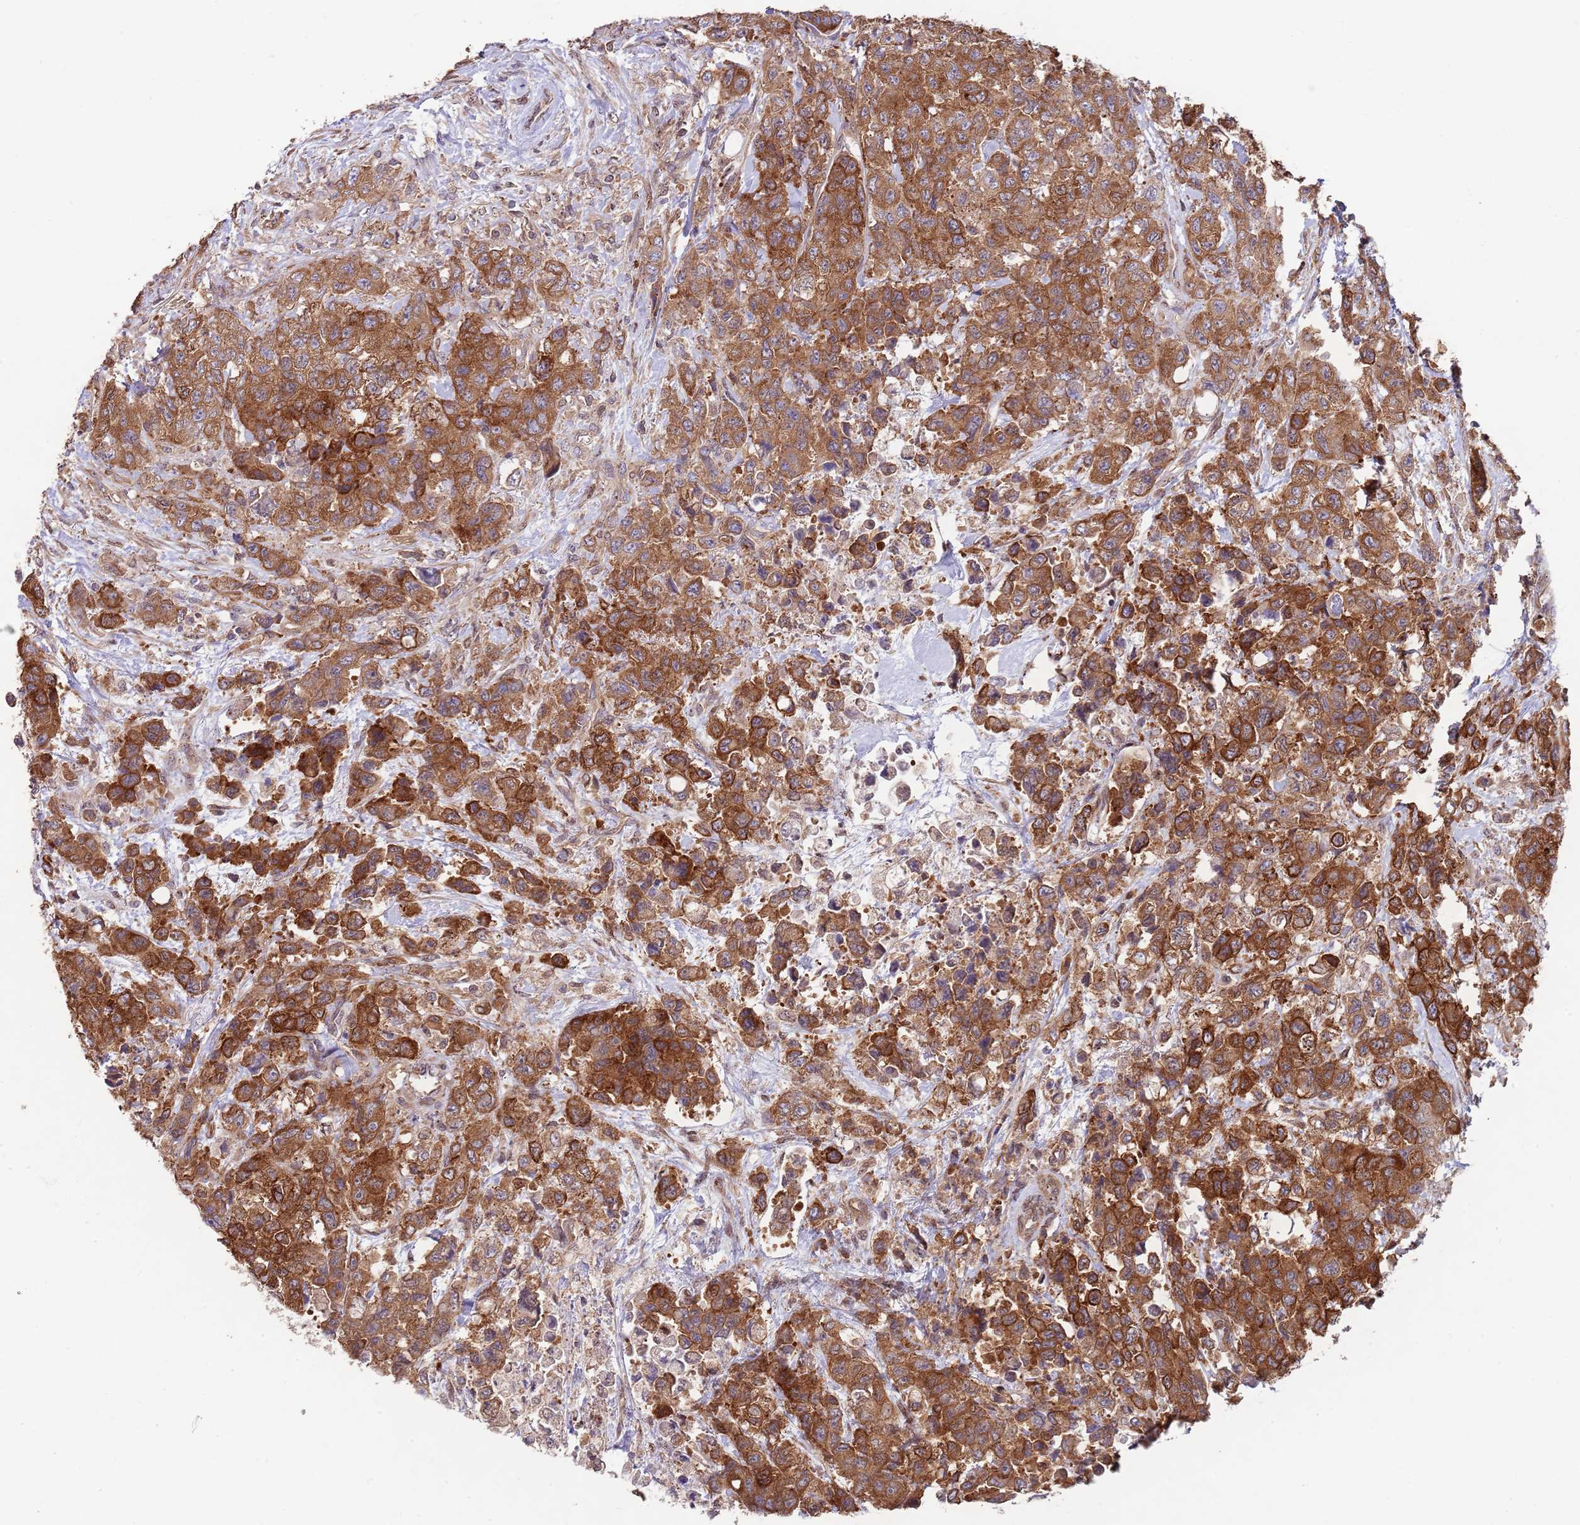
{"staining": {"intensity": "strong", "quantity": ">75%", "location": "cytoplasmic/membranous"}, "tissue": "urothelial cancer", "cell_type": "Tumor cells", "image_type": "cancer", "snomed": [{"axis": "morphology", "description": "Urothelial carcinoma, High grade"}, {"axis": "topography", "description": "Urinary bladder"}], "caption": "Tumor cells reveal high levels of strong cytoplasmic/membranous staining in approximately >75% of cells in urothelial carcinoma (high-grade). (Brightfield microscopy of DAB IHC at high magnification).", "gene": "RNF19B", "patient": {"sex": "female", "age": 78}}